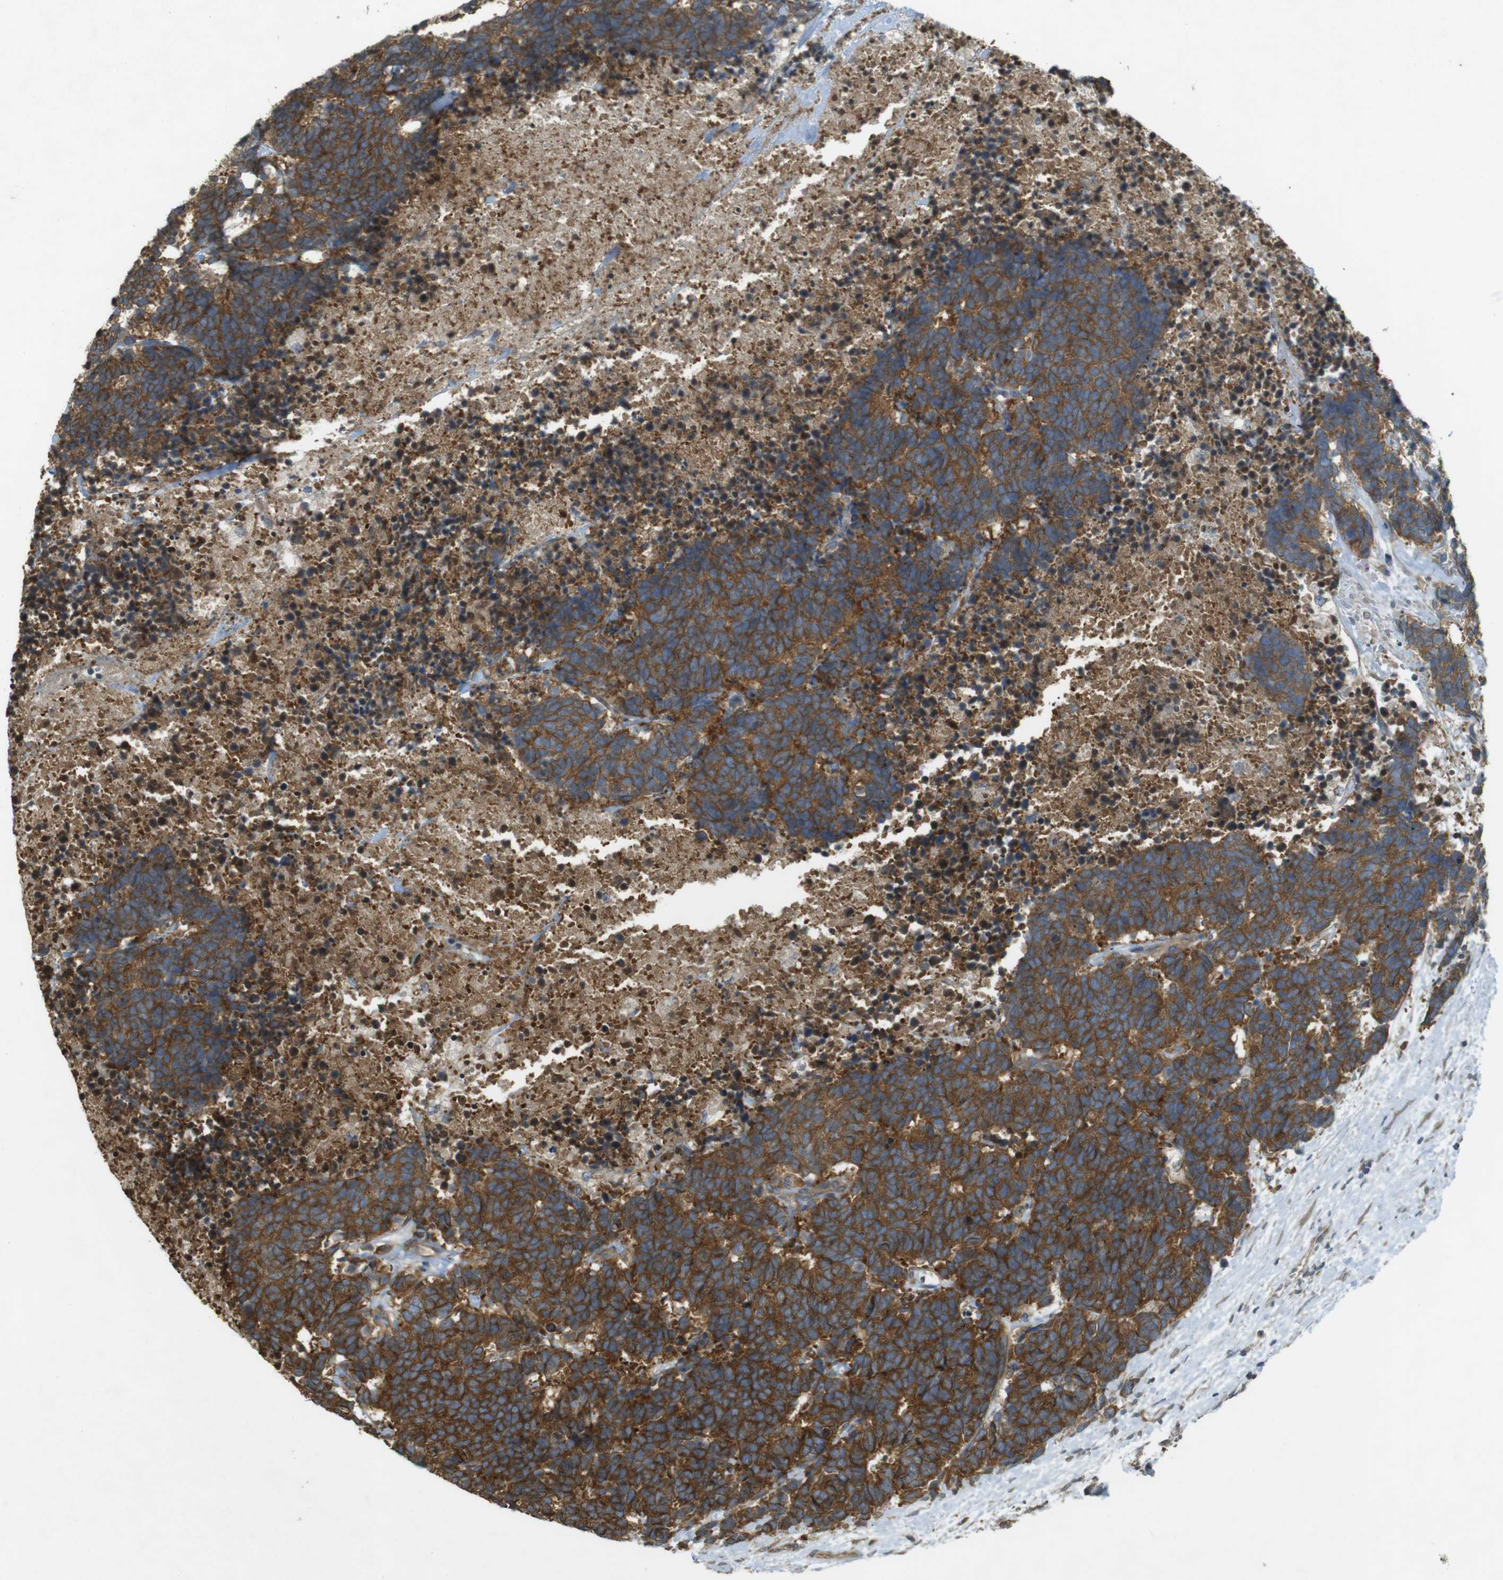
{"staining": {"intensity": "strong", "quantity": ">75%", "location": "cytoplasmic/membranous"}, "tissue": "carcinoid", "cell_type": "Tumor cells", "image_type": "cancer", "snomed": [{"axis": "morphology", "description": "Carcinoma, NOS"}, {"axis": "morphology", "description": "Carcinoid, malignant, NOS"}, {"axis": "topography", "description": "Urinary bladder"}], "caption": "A high-resolution image shows immunohistochemistry (IHC) staining of carcinoid, which reveals strong cytoplasmic/membranous expression in about >75% of tumor cells.", "gene": "KIF5B", "patient": {"sex": "male", "age": 57}}